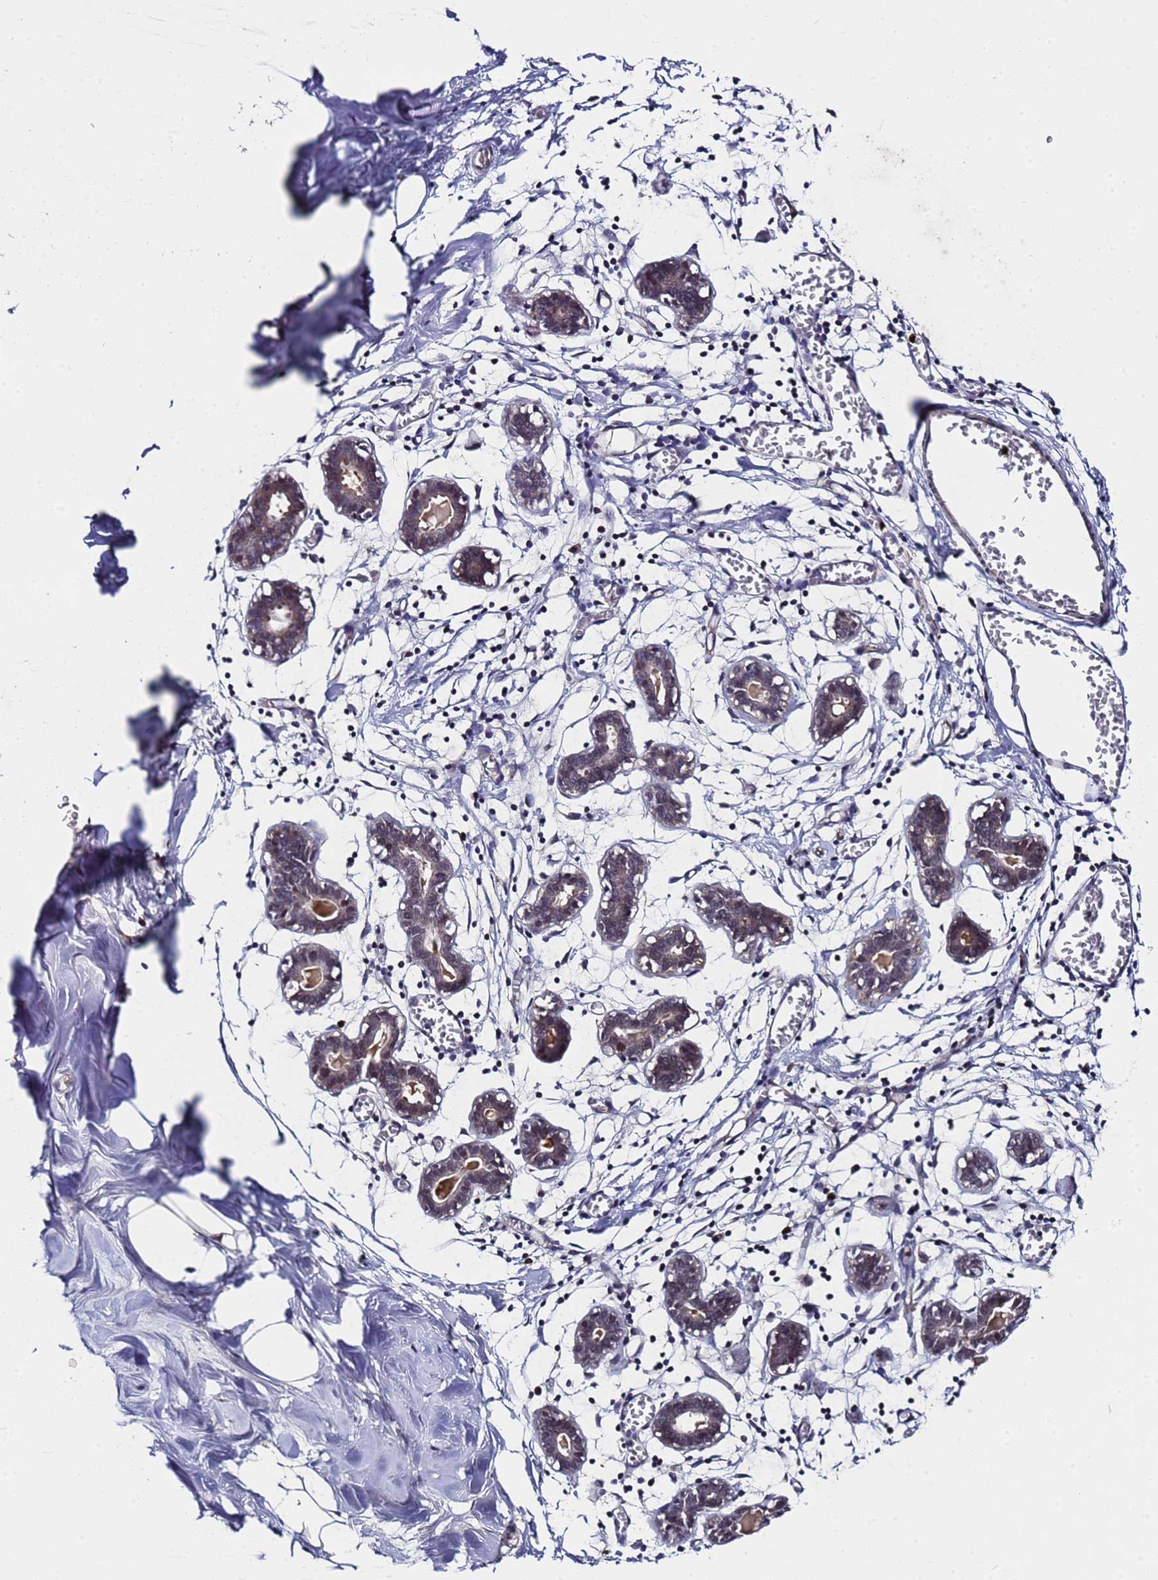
{"staining": {"intensity": "negative", "quantity": "none", "location": "none"}, "tissue": "breast", "cell_type": "Adipocytes", "image_type": "normal", "snomed": [{"axis": "morphology", "description": "Normal tissue, NOS"}, {"axis": "topography", "description": "Breast"}], "caption": "This is a photomicrograph of IHC staining of normal breast, which shows no positivity in adipocytes. (DAB (3,3'-diaminobenzidine) IHC, high magnification).", "gene": "GSTCD", "patient": {"sex": "female", "age": 27}}